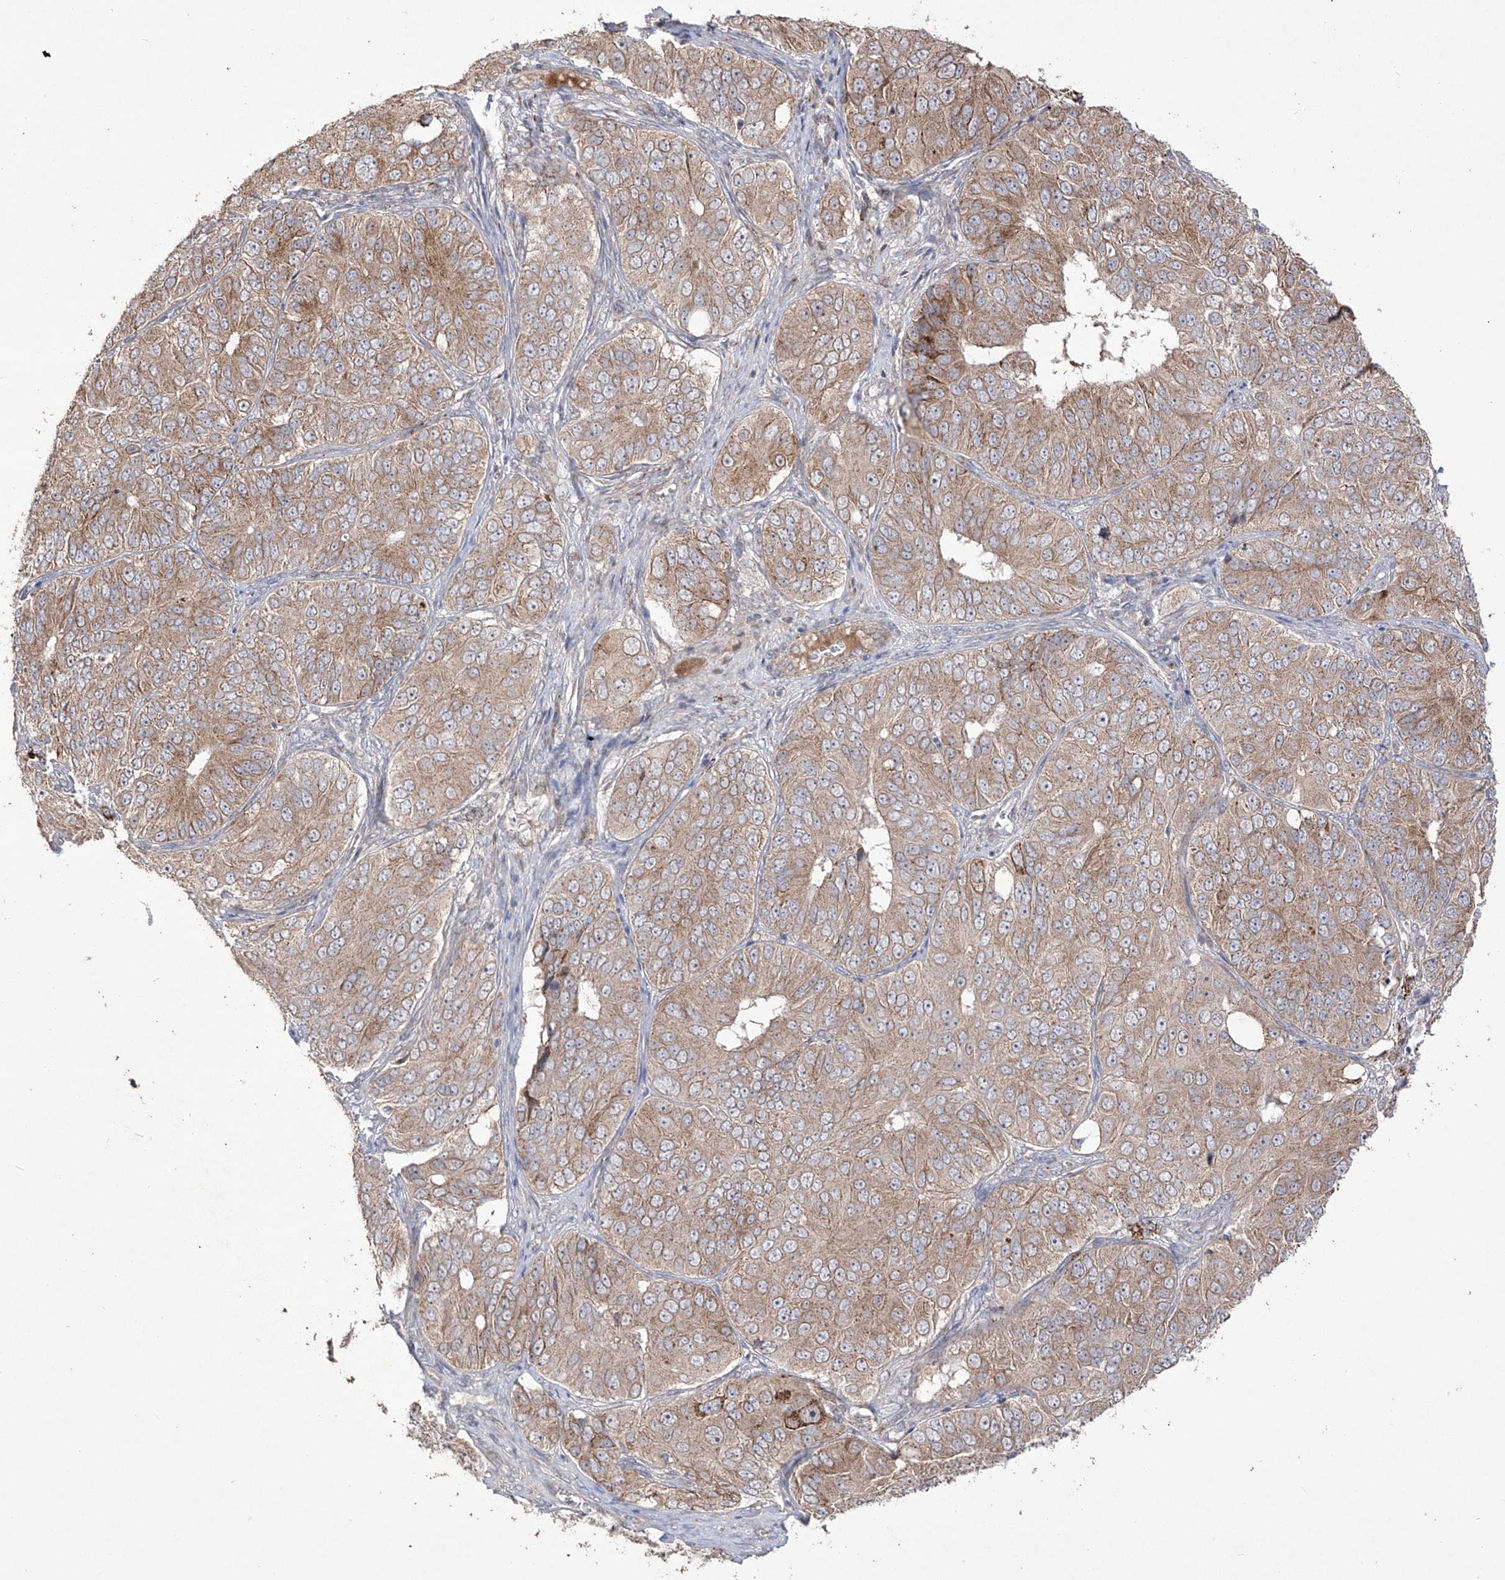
{"staining": {"intensity": "moderate", "quantity": ">75%", "location": "cytoplasmic/membranous"}, "tissue": "ovarian cancer", "cell_type": "Tumor cells", "image_type": "cancer", "snomed": [{"axis": "morphology", "description": "Carcinoma, endometroid"}, {"axis": "topography", "description": "Ovary"}], "caption": "Protein expression analysis of endometroid carcinoma (ovarian) reveals moderate cytoplasmic/membranous positivity in approximately >75% of tumor cells. (brown staining indicates protein expression, while blue staining denotes nuclei).", "gene": "YKT6", "patient": {"sex": "female", "age": 51}}